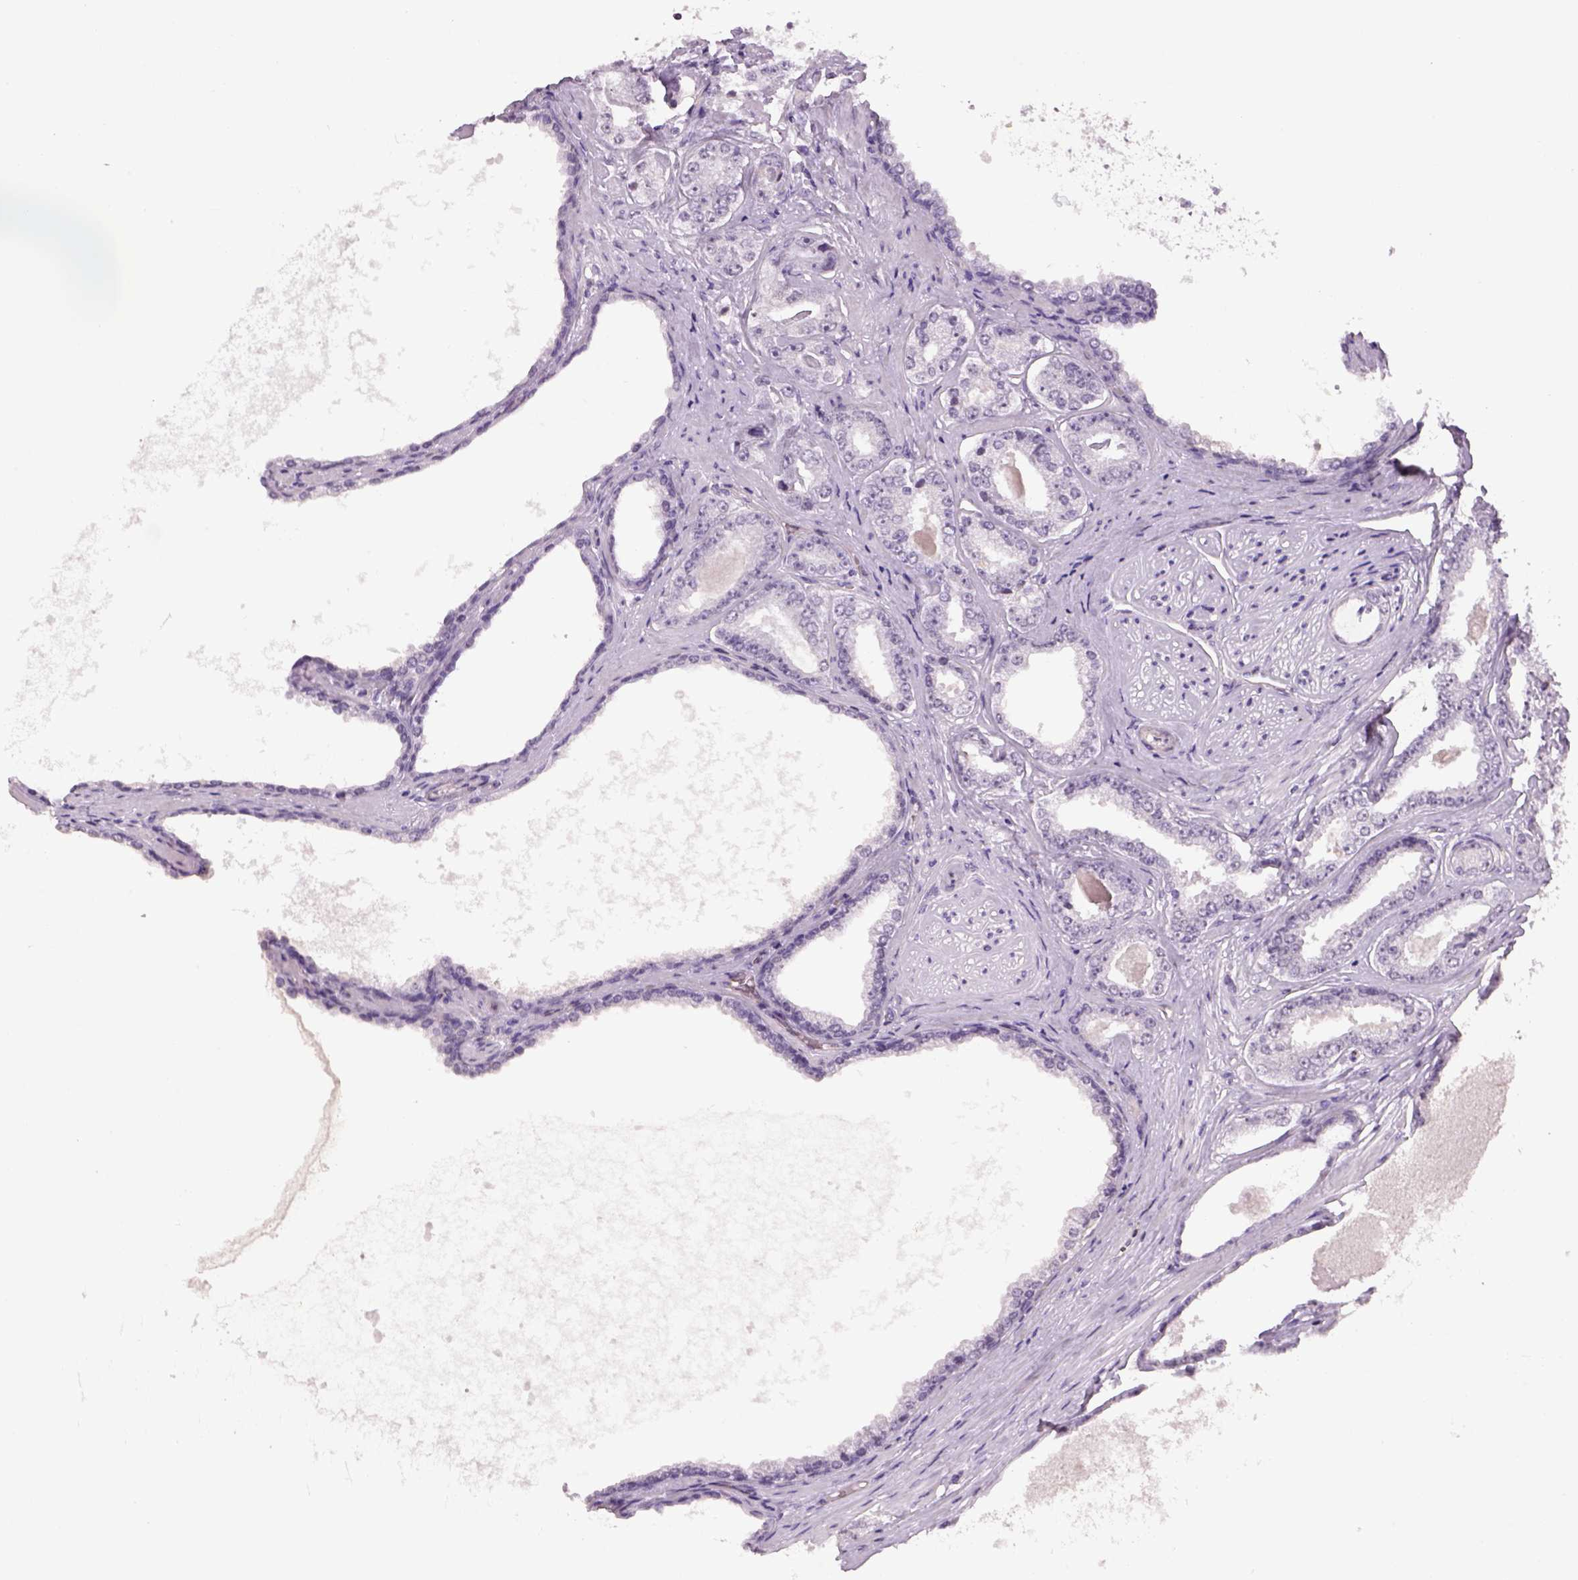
{"staining": {"intensity": "negative", "quantity": "none", "location": "none"}, "tissue": "prostate cancer", "cell_type": "Tumor cells", "image_type": "cancer", "snomed": [{"axis": "morphology", "description": "Adenocarcinoma, NOS"}, {"axis": "topography", "description": "Prostate"}], "caption": "This is a micrograph of immunohistochemistry staining of prostate cancer, which shows no staining in tumor cells. Brightfield microscopy of immunohistochemistry (IHC) stained with DAB (brown) and hematoxylin (blue), captured at high magnification.", "gene": "PRRT1", "patient": {"sex": "male", "age": 64}}